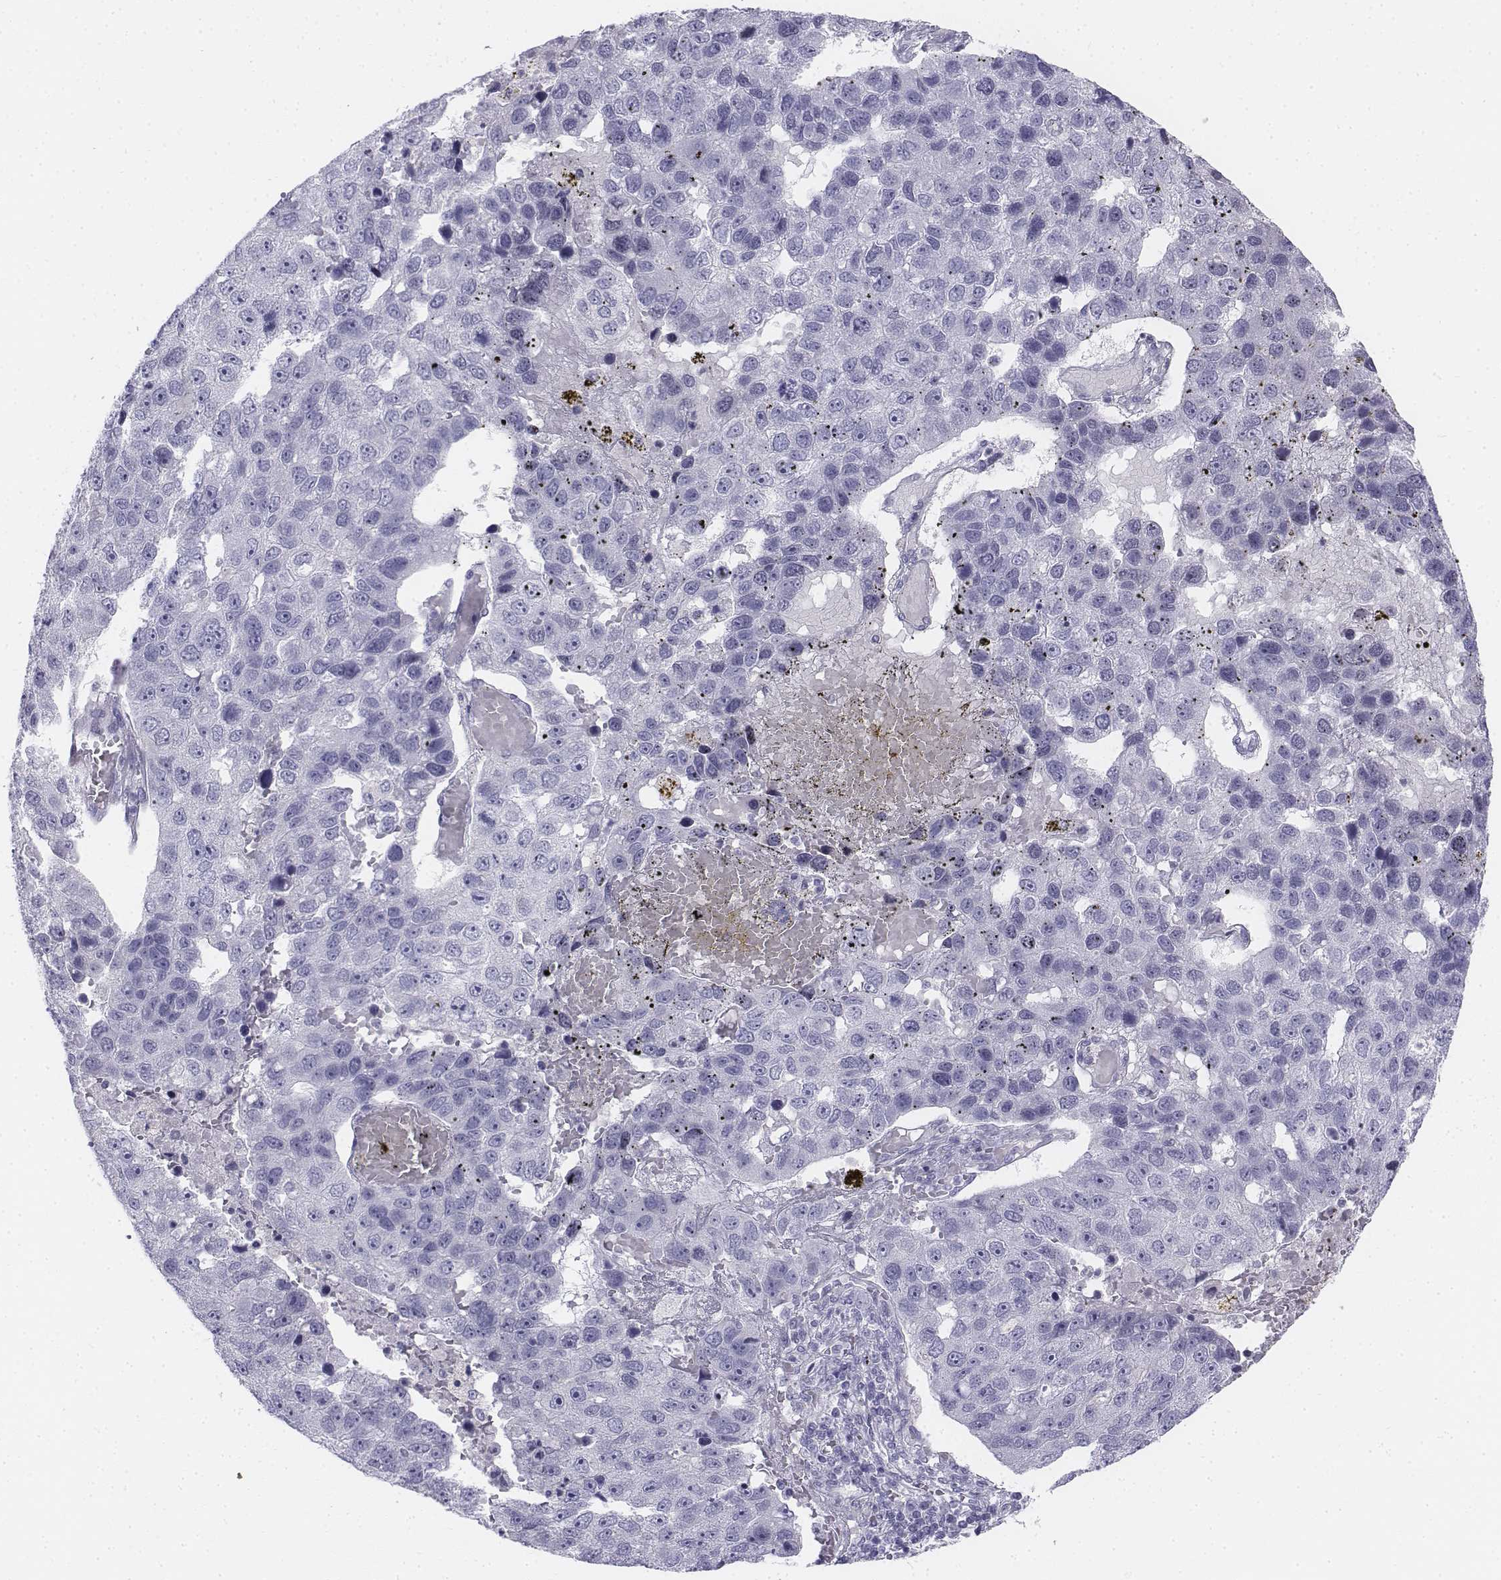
{"staining": {"intensity": "negative", "quantity": "none", "location": "none"}, "tissue": "pancreatic cancer", "cell_type": "Tumor cells", "image_type": "cancer", "snomed": [{"axis": "morphology", "description": "Adenocarcinoma, NOS"}, {"axis": "topography", "description": "Pancreas"}], "caption": "High power microscopy micrograph of an IHC histopathology image of pancreatic cancer (adenocarcinoma), revealing no significant positivity in tumor cells.", "gene": "TH", "patient": {"sex": "female", "age": 61}}